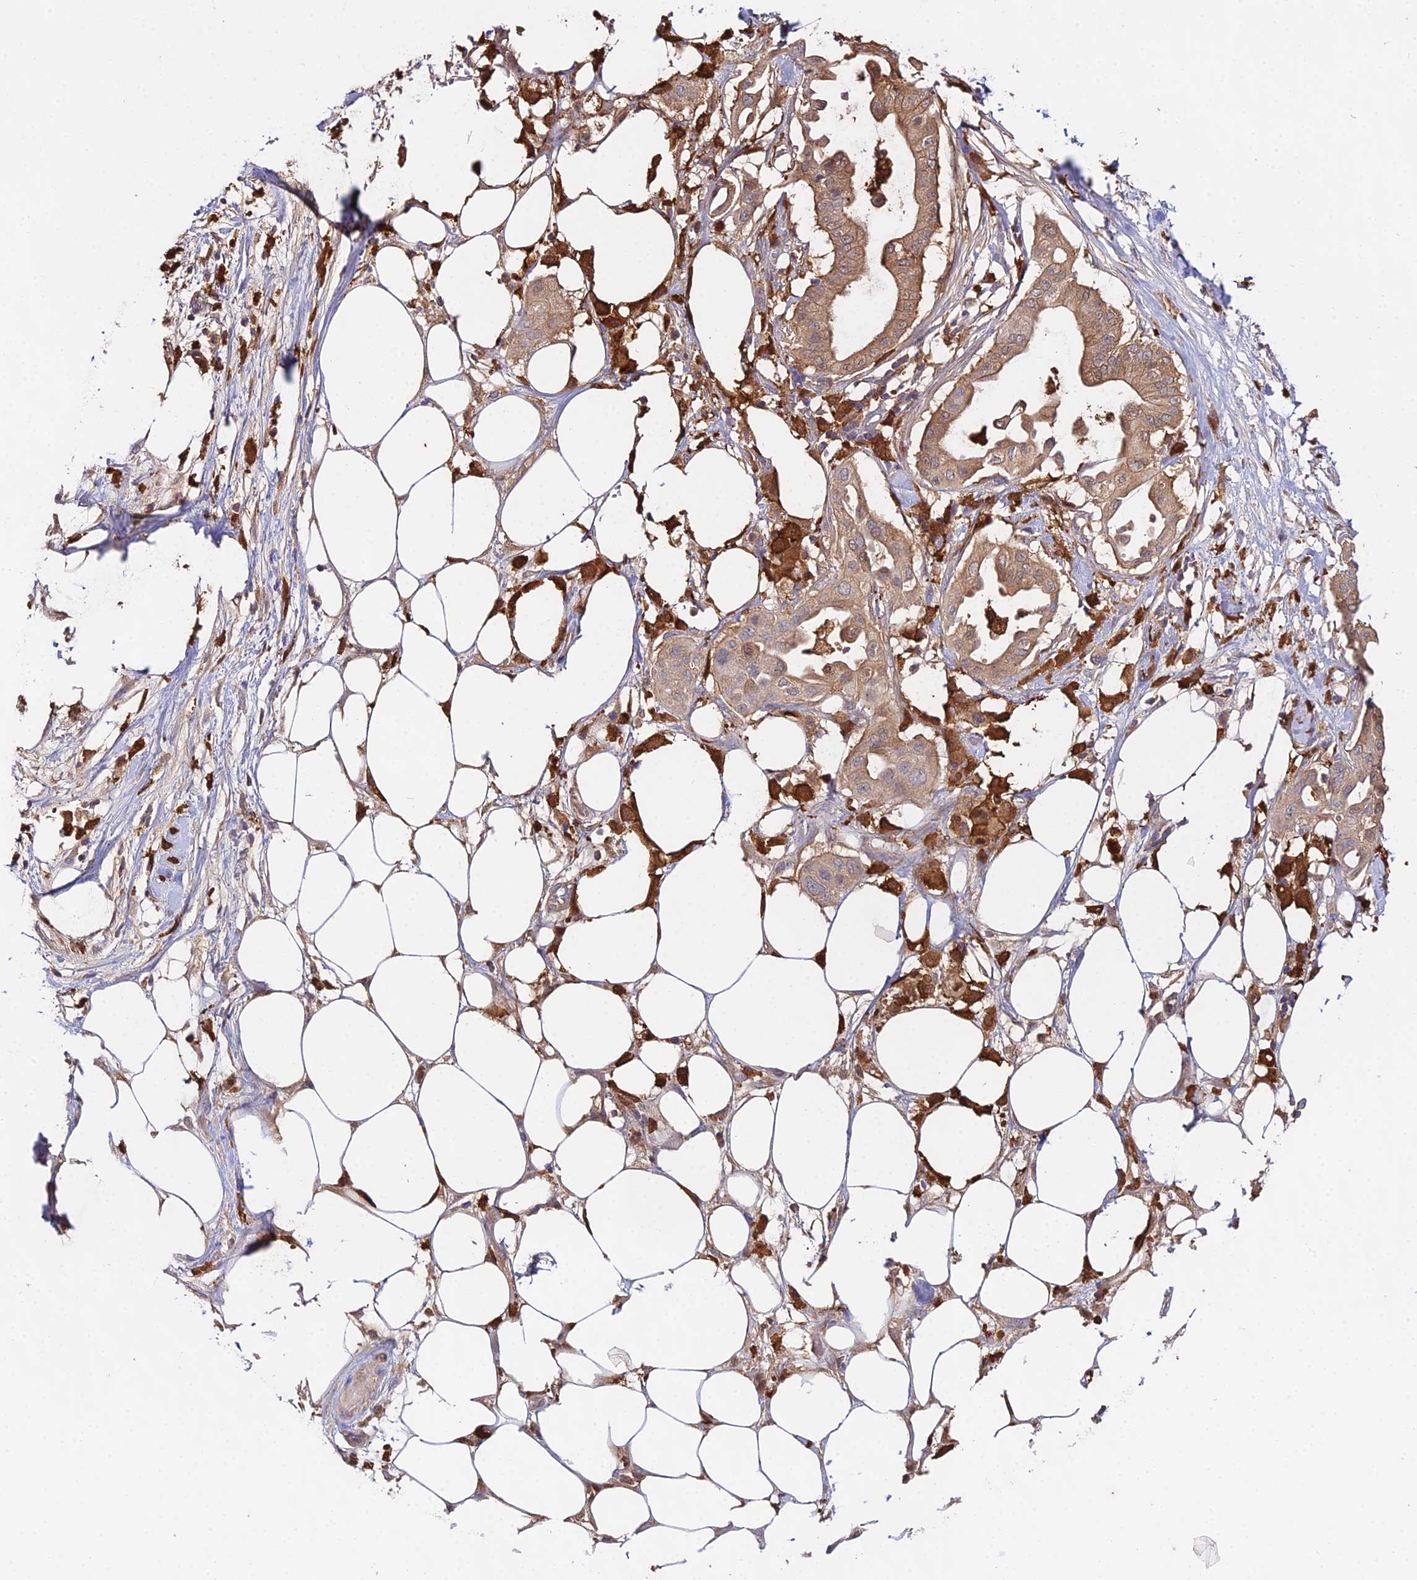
{"staining": {"intensity": "moderate", "quantity": ">75%", "location": "cytoplasmic/membranous"}, "tissue": "pancreatic cancer", "cell_type": "Tumor cells", "image_type": "cancer", "snomed": [{"axis": "morphology", "description": "Adenocarcinoma, NOS"}, {"axis": "topography", "description": "Pancreas"}], "caption": "The immunohistochemical stain labels moderate cytoplasmic/membranous expression in tumor cells of adenocarcinoma (pancreatic) tissue. The staining was performed using DAB (3,3'-diaminobenzidine) to visualize the protein expression in brown, while the nuclei were stained in blue with hematoxylin (Magnification: 20x).", "gene": "FBP1", "patient": {"sex": "male", "age": 68}}